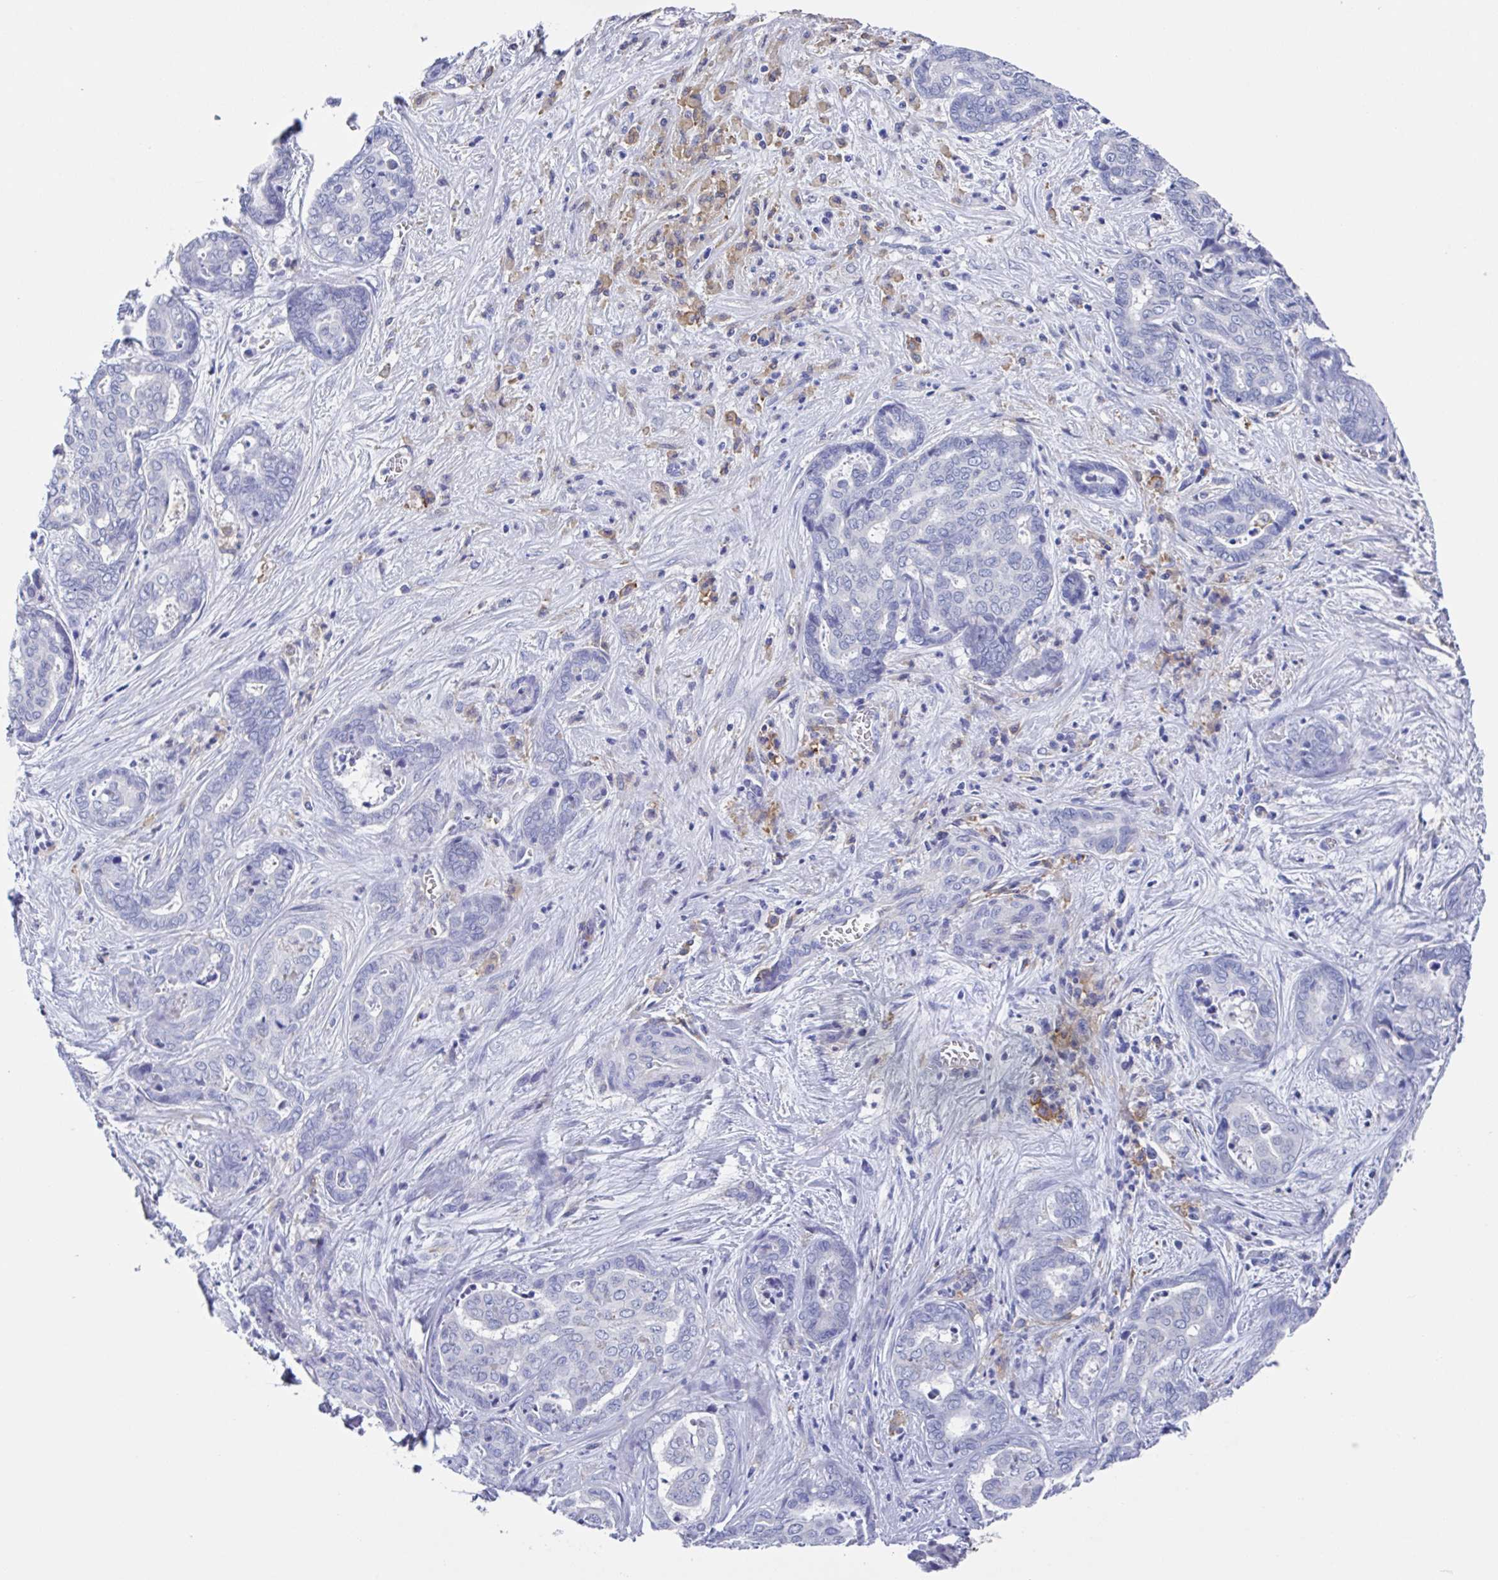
{"staining": {"intensity": "negative", "quantity": "none", "location": "none"}, "tissue": "liver cancer", "cell_type": "Tumor cells", "image_type": "cancer", "snomed": [{"axis": "morphology", "description": "Cholangiocarcinoma"}, {"axis": "topography", "description": "Liver"}], "caption": "Tumor cells are negative for brown protein staining in liver cholangiocarcinoma. (Immunohistochemistry (ihc), brightfield microscopy, high magnification).", "gene": "FCGR3A", "patient": {"sex": "female", "age": 64}}